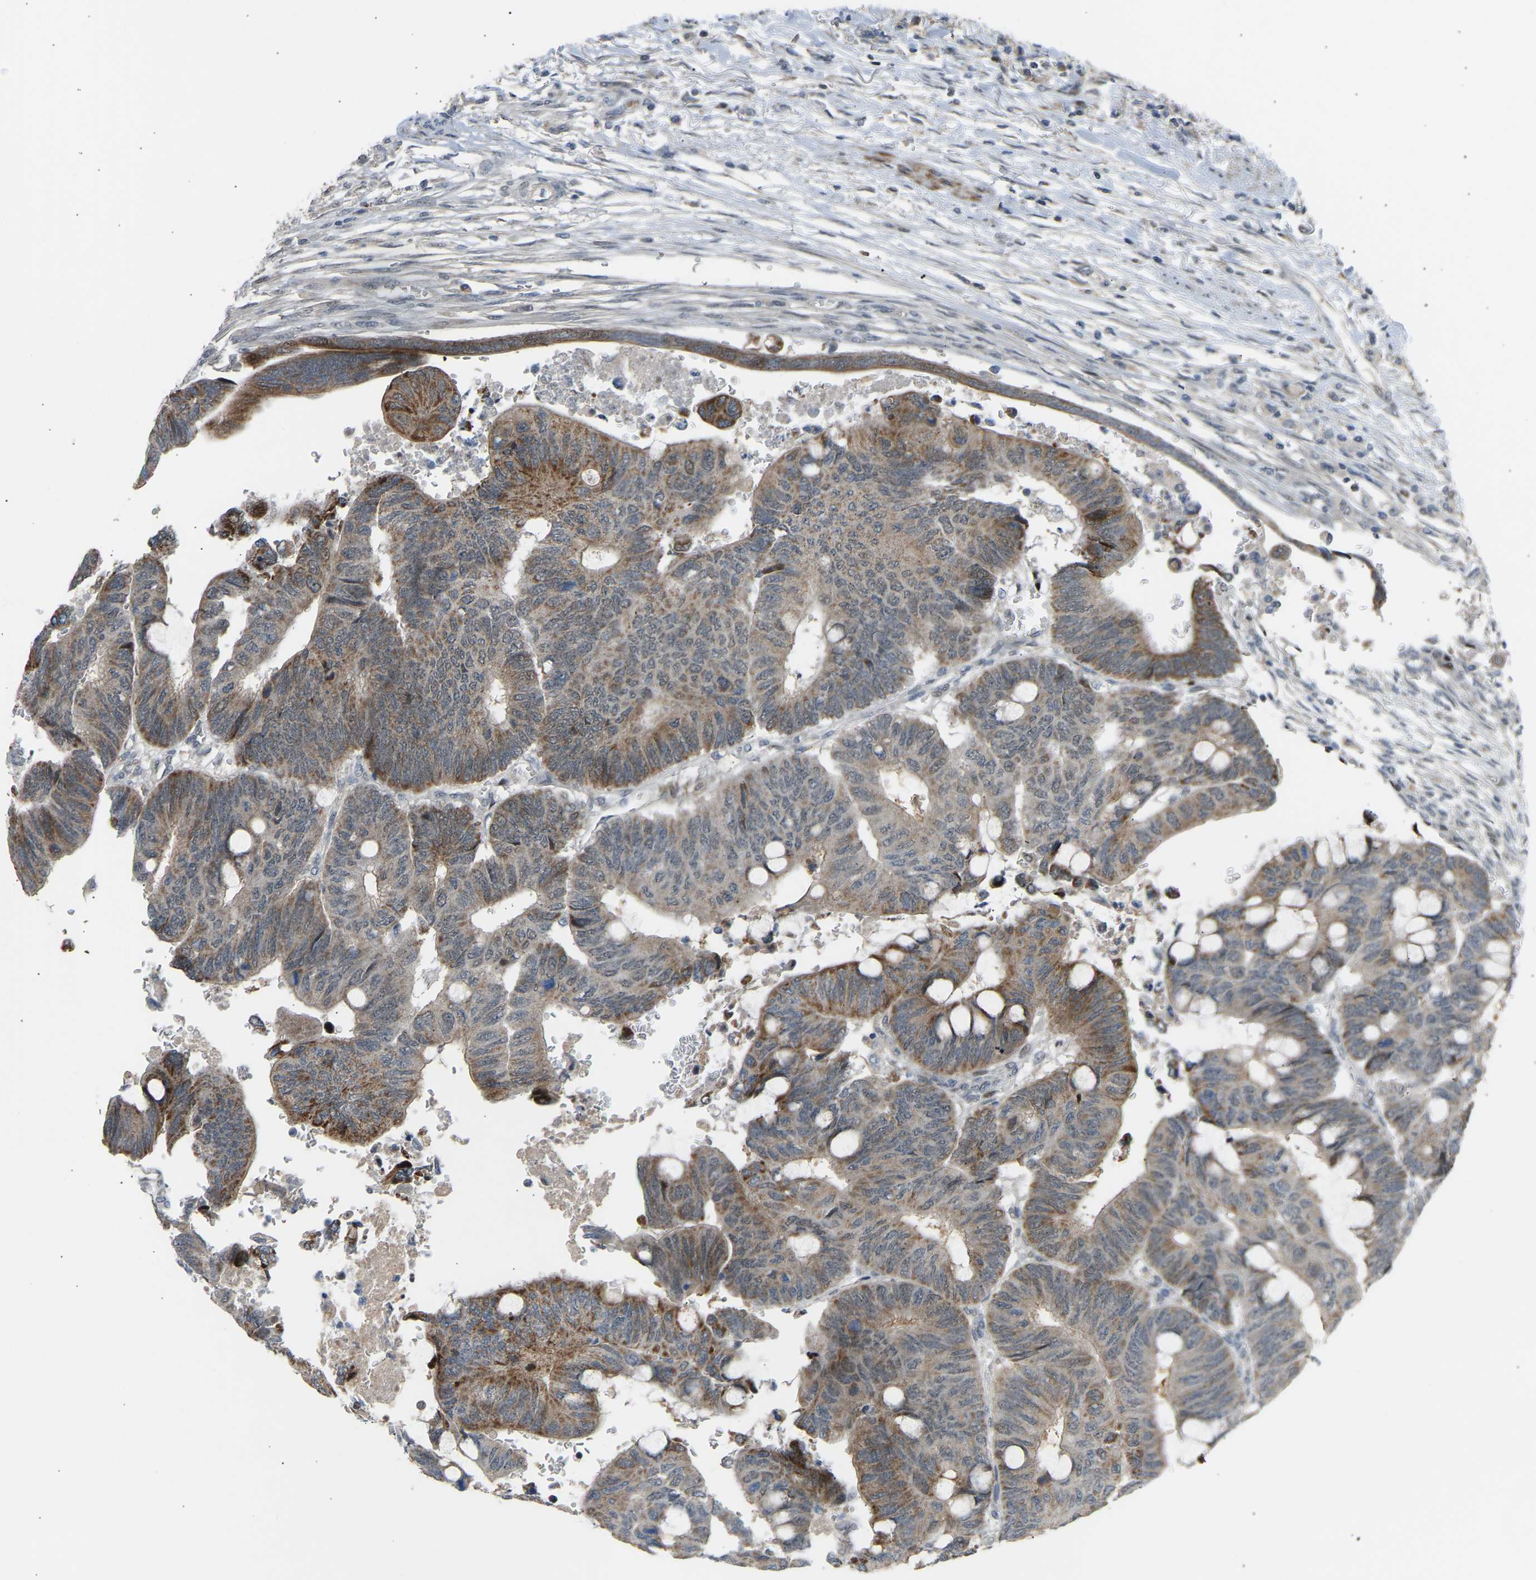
{"staining": {"intensity": "moderate", "quantity": ">75%", "location": "cytoplasmic/membranous"}, "tissue": "colorectal cancer", "cell_type": "Tumor cells", "image_type": "cancer", "snomed": [{"axis": "morphology", "description": "Normal tissue, NOS"}, {"axis": "morphology", "description": "Adenocarcinoma, NOS"}, {"axis": "topography", "description": "Rectum"}, {"axis": "topography", "description": "Peripheral nerve tissue"}], "caption": "Protein staining demonstrates moderate cytoplasmic/membranous expression in about >75% of tumor cells in adenocarcinoma (colorectal). Immunohistochemistry stains the protein in brown and the nuclei are stained blue.", "gene": "VPS41", "patient": {"sex": "male", "age": 92}}